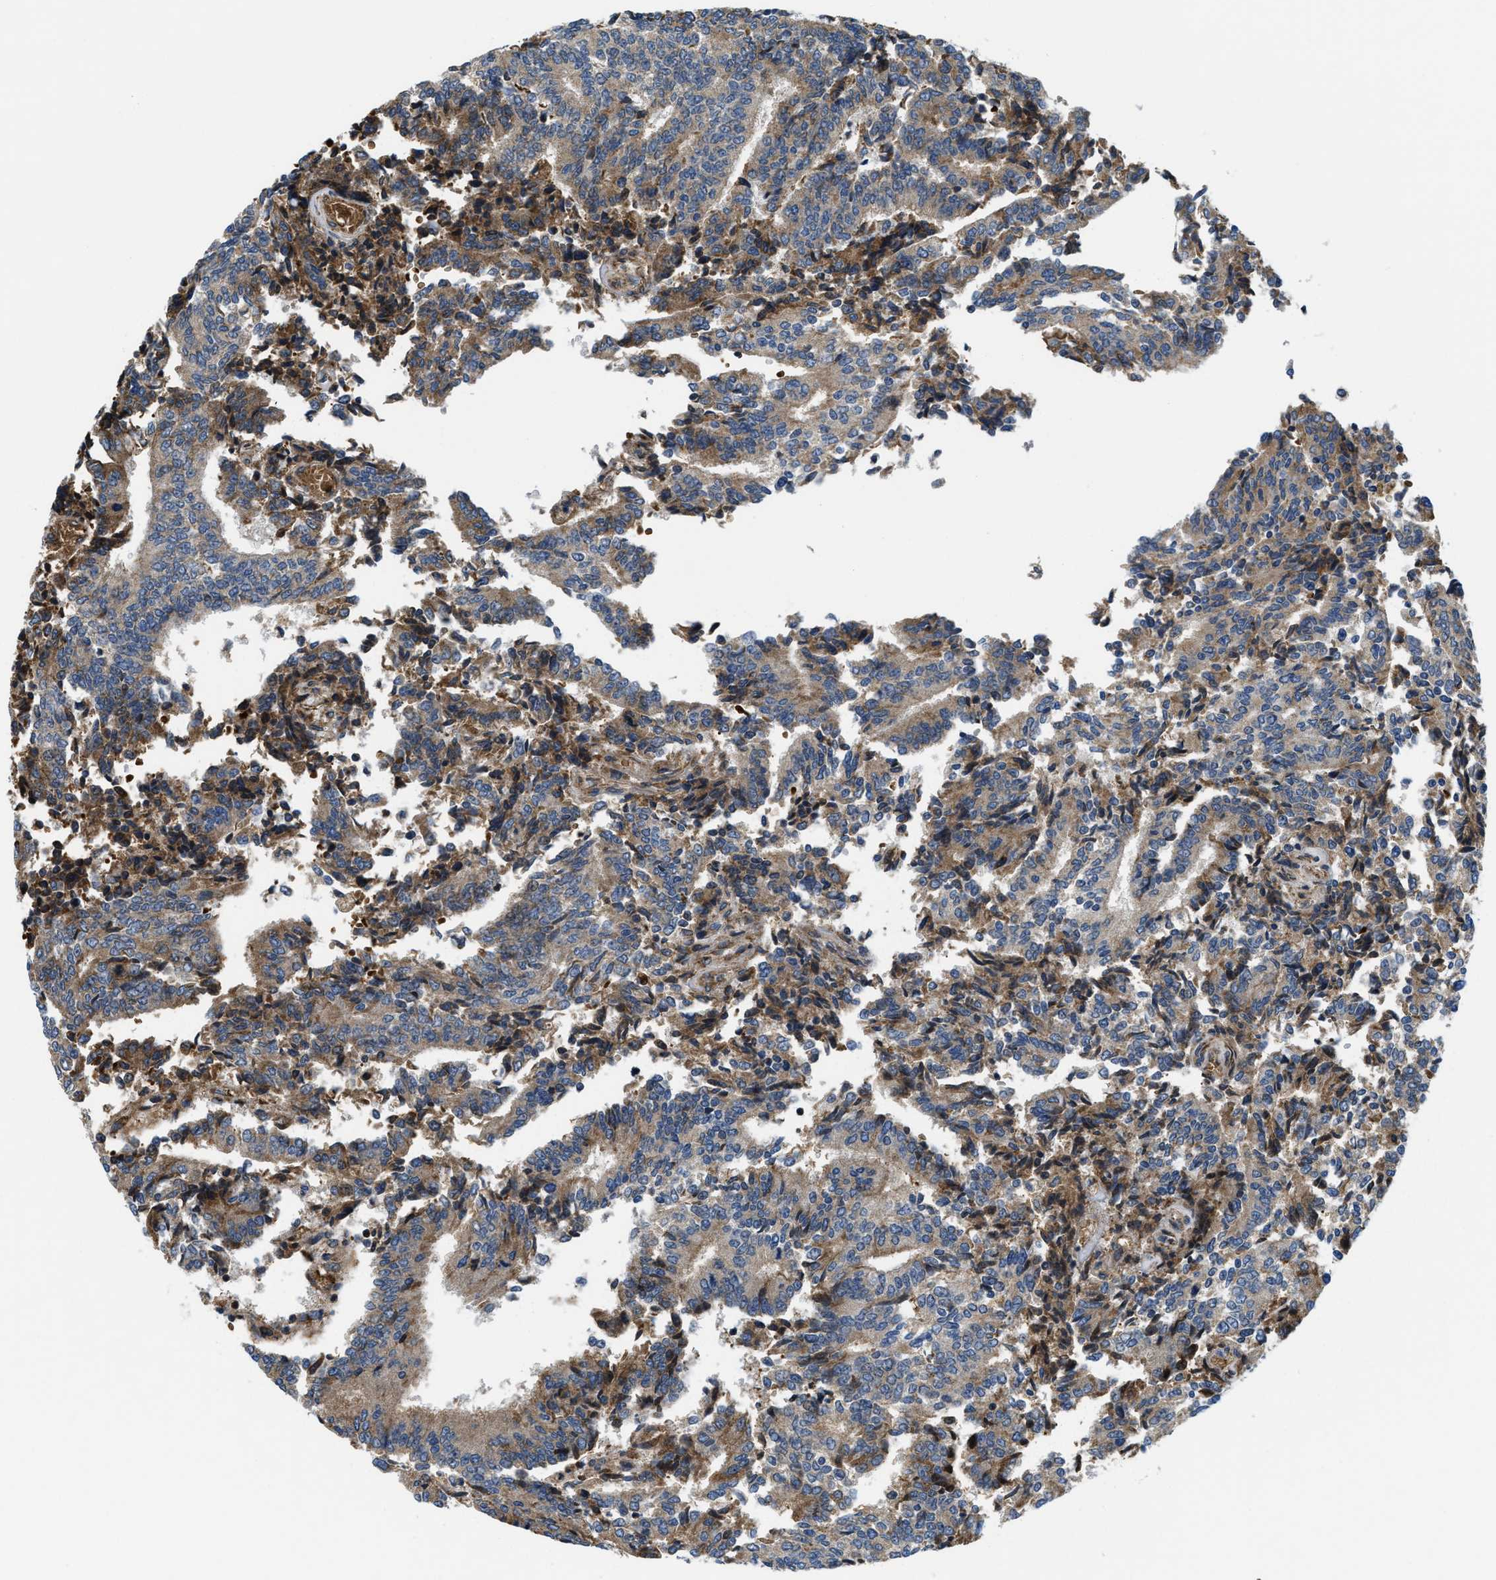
{"staining": {"intensity": "moderate", "quantity": "25%-75%", "location": "cytoplasmic/membranous"}, "tissue": "prostate cancer", "cell_type": "Tumor cells", "image_type": "cancer", "snomed": [{"axis": "morphology", "description": "Normal tissue, NOS"}, {"axis": "morphology", "description": "Adenocarcinoma, High grade"}, {"axis": "topography", "description": "Prostate"}, {"axis": "topography", "description": "Seminal veicle"}], "caption": "Immunohistochemistry (IHC) of human prostate cancer (high-grade adenocarcinoma) displays medium levels of moderate cytoplasmic/membranous expression in approximately 25%-75% of tumor cells.", "gene": "CSPG4", "patient": {"sex": "male", "age": 55}}